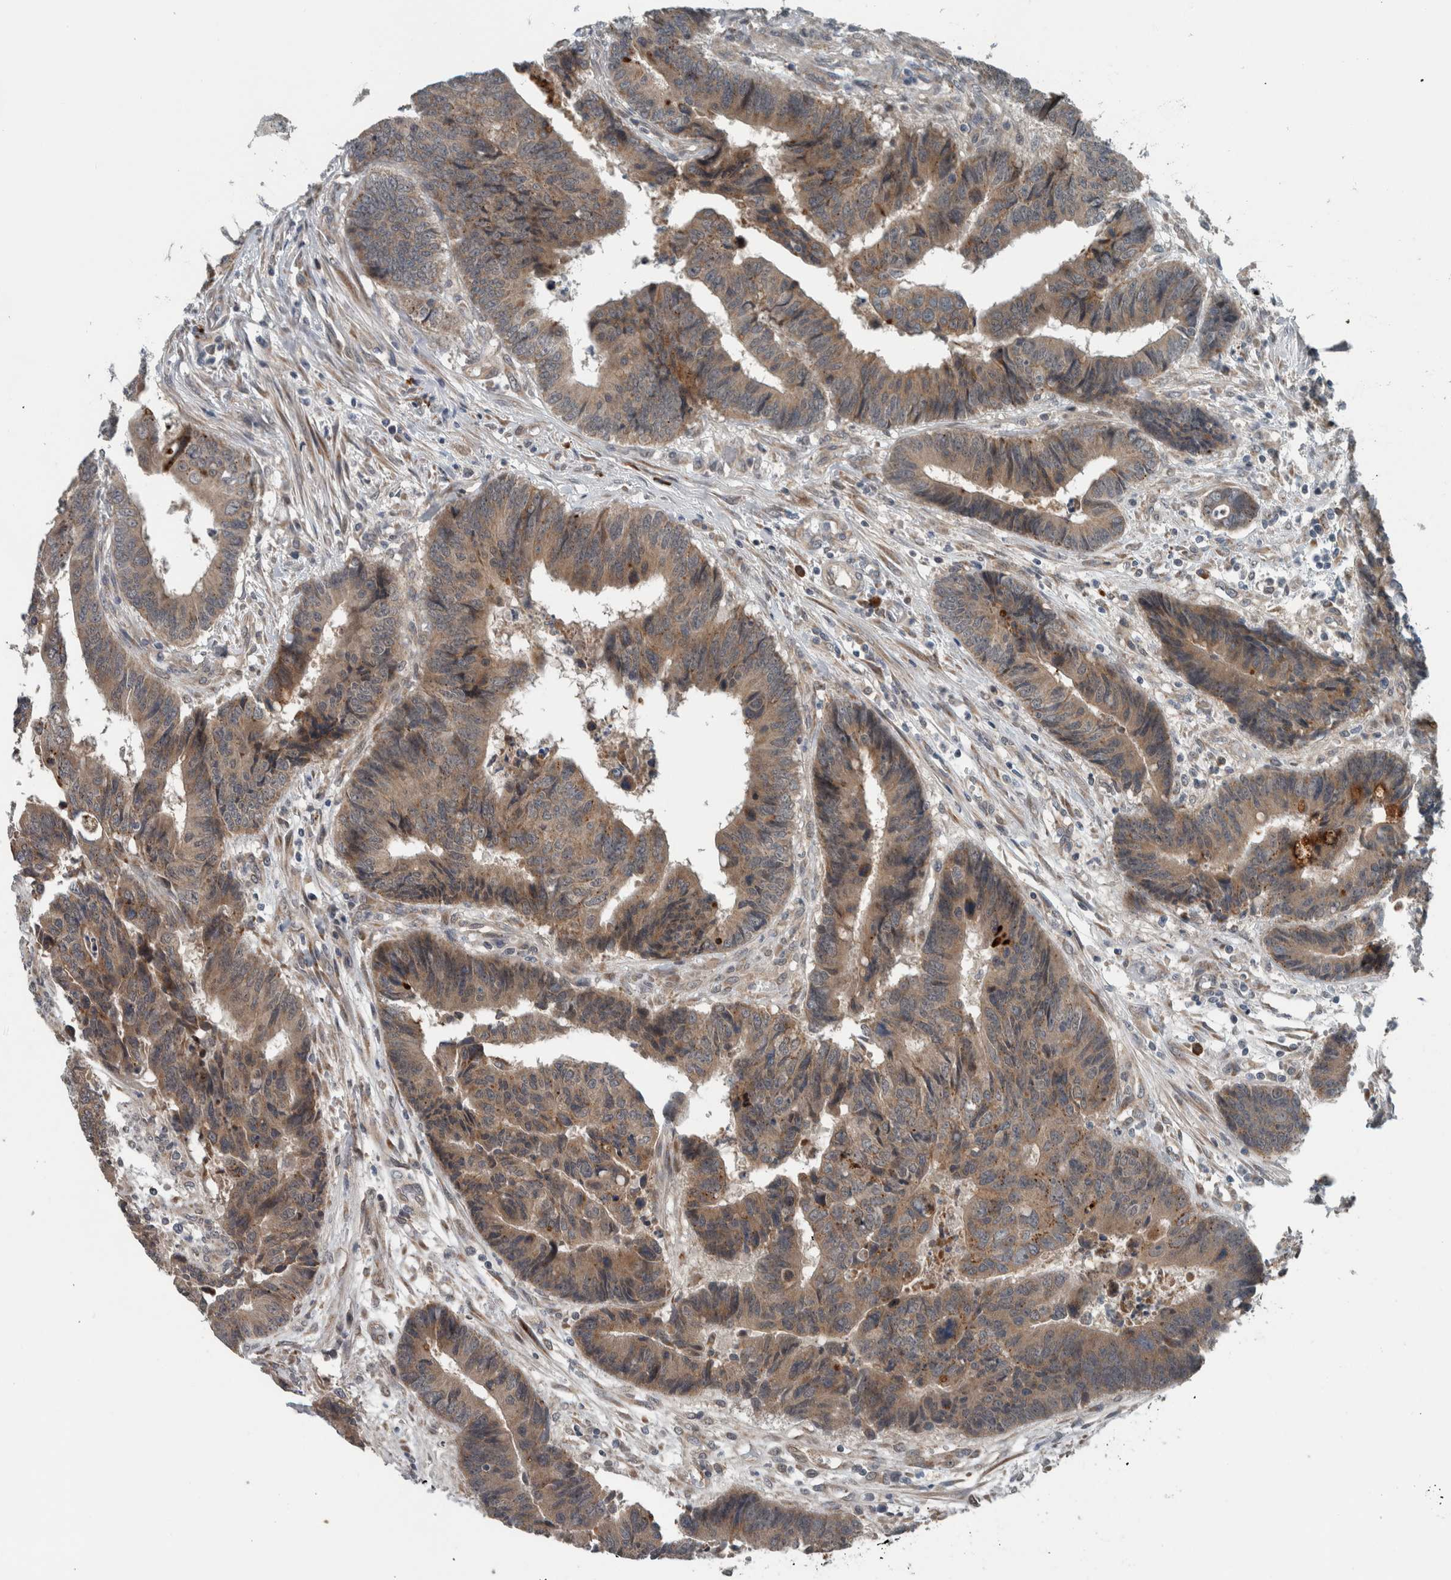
{"staining": {"intensity": "moderate", "quantity": ">75%", "location": "cytoplasmic/membranous"}, "tissue": "colorectal cancer", "cell_type": "Tumor cells", "image_type": "cancer", "snomed": [{"axis": "morphology", "description": "Adenocarcinoma, NOS"}, {"axis": "topography", "description": "Rectum"}], "caption": "This image exhibits IHC staining of human colorectal adenocarcinoma, with medium moderate cytoplasmic/membranous positivity in about >75% of tumor cells.", "gene": "GBA2", "patient": {"sex": "male", "age": 84}}